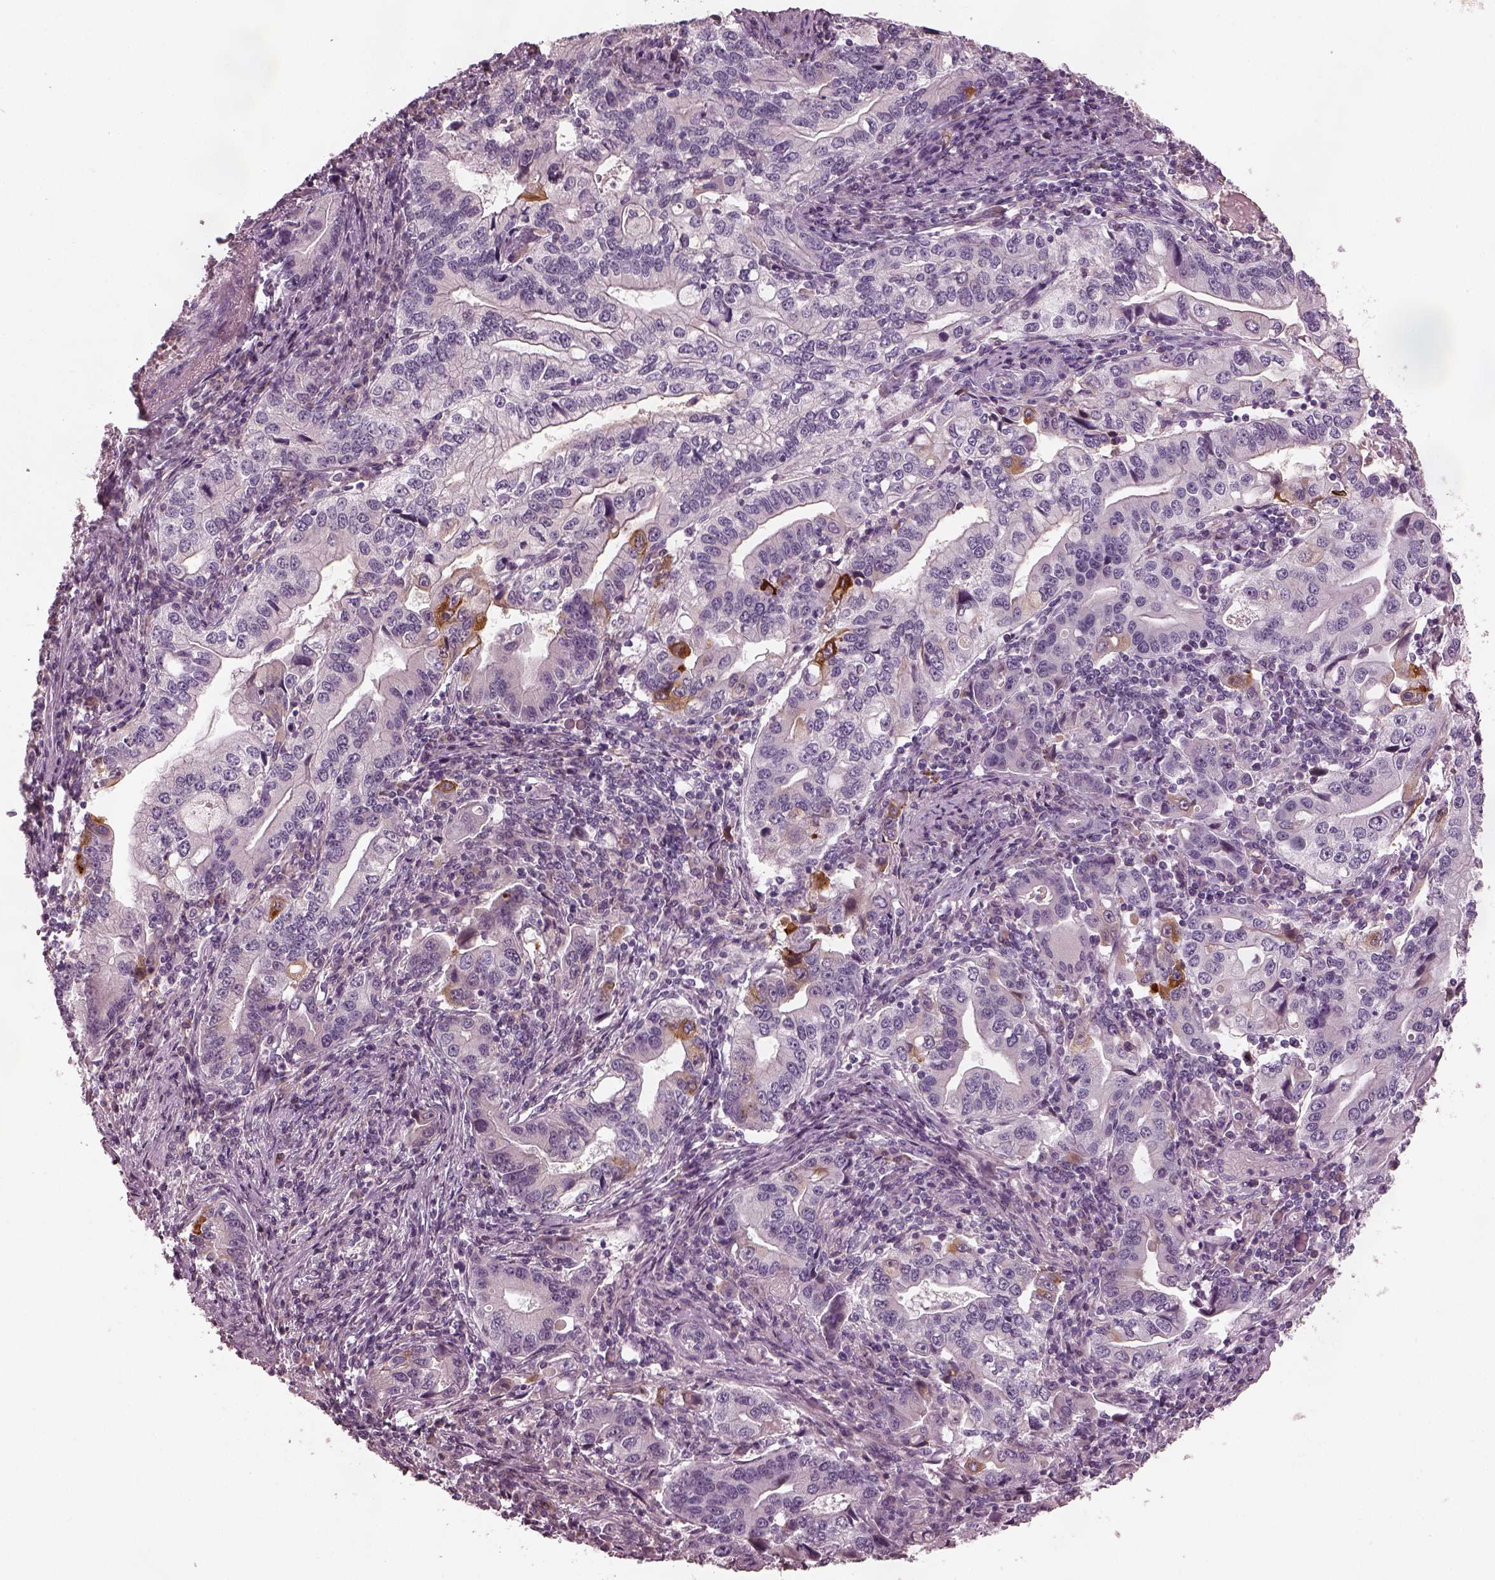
{"staining": {"intensity": "moderate", "quantity": "<25%", "location": "cytoplasmic/membranous"}, "tissue": "stomach cancer", "cell_type": "Tumor cells", "image_type": "cancer", "snomed": [{"axis": "morphology", "description": "Adenocarcinoma, NOS"}, {"axis": "topography", "description": "Stomach, lower"}], "caption": "Moderate cytoplasmic/membranous protein expression is appreciated in approximately <25% of tumor cells in adenocarcinoma (stomach).", "gene": "MIA", "patient": {"sex": "female", "age": 72}}